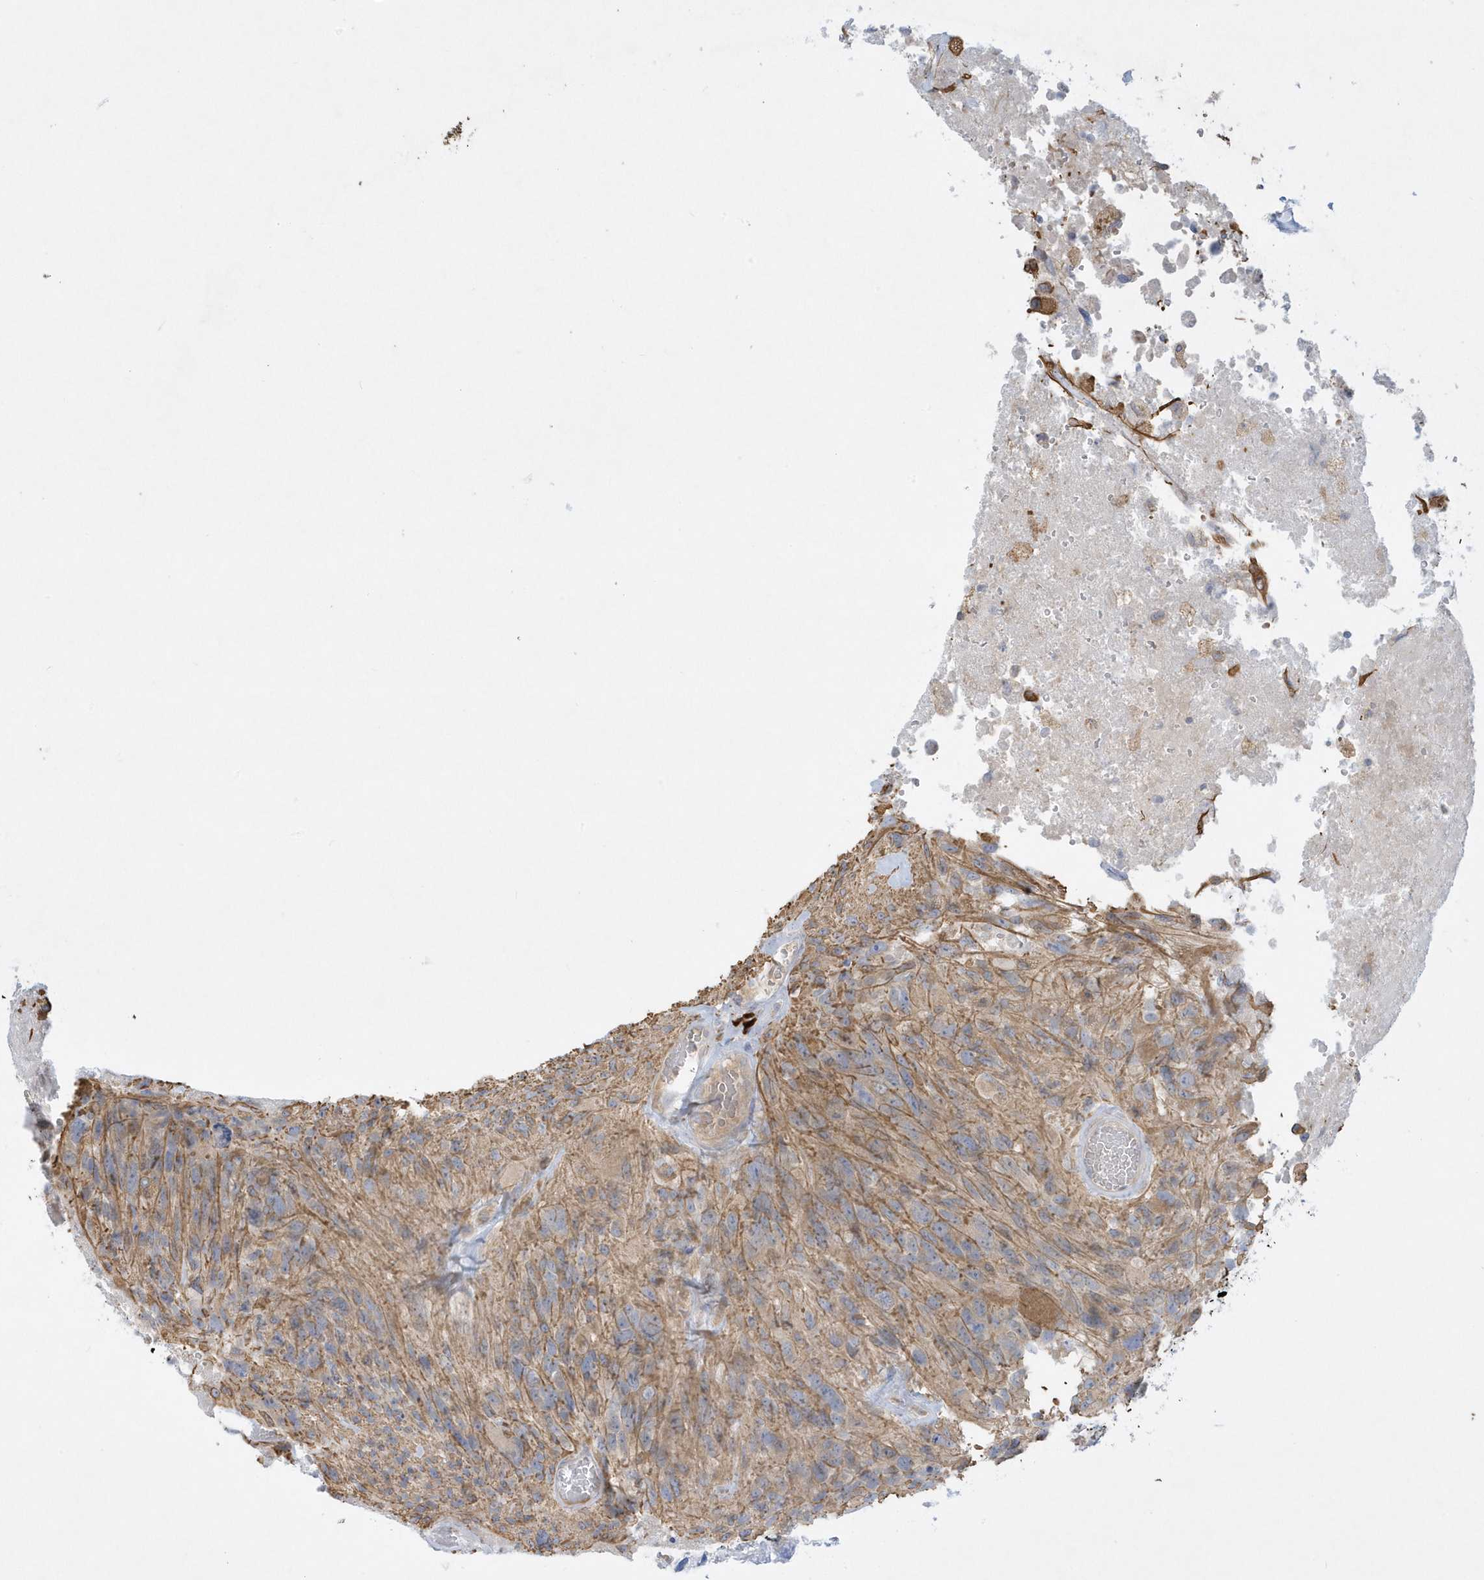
{"staining": {"intensity": "weak", "quantity": "25%-75%", "location": "cytoplasmic/membranous"}, "tissue": "glioma", "cell_type": "Tumor cells", "image_type": "cancer", "snomed": [{"axis": "morphology", "description": "Glioma, malignant, High grade"}, {"axis": "topography", "description": "Brain"}], "caption": "DAB (3,3'-diaminobenzidine) immunohistochemical staining of malignant glioma (high-grade) demonstrates weak cytoplasmic/membranous protein positivity in about 25%-75% of tumor cells.", "gene": "THADA", "patient": {"sex": "male", "age": 69}}